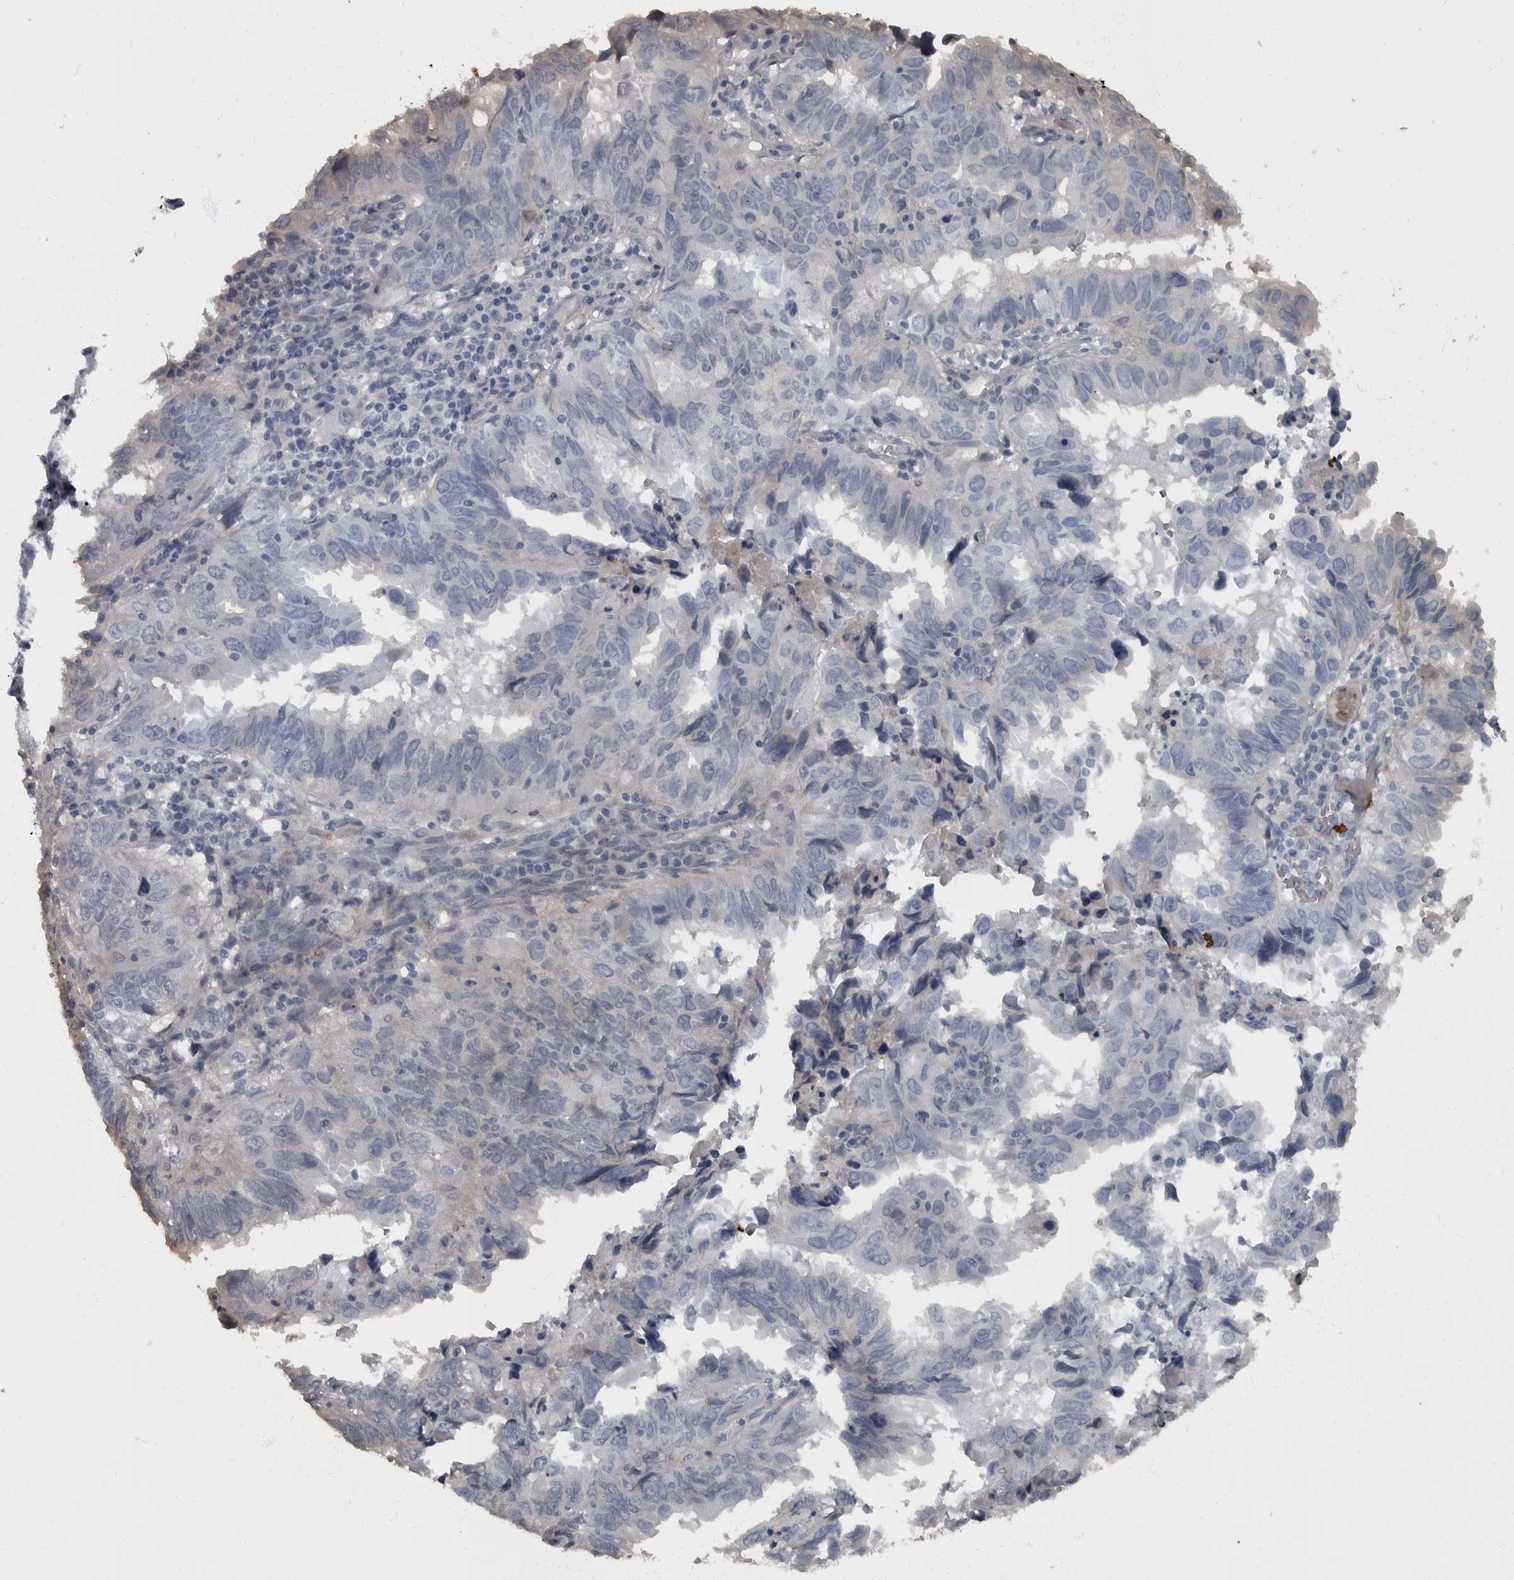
{"staining": {"intensity": "negative", "quantity": "none", "location": "none"}, "tissue": "endometrial cancer", "cell_type": "Tumor cells", "image_type": "cancer", "snomed": [{"axis": "morphology", "description": "Adenocarcinoma, NOS"}, {"axis": "topography", "description": "Uterus"}], "caption": "The micrograph displays no staining of tumor cells in endometrial cancer (adenocarcinoma).", "gene": "WDR33", "patient": {"sex": "female", "age": 77}}